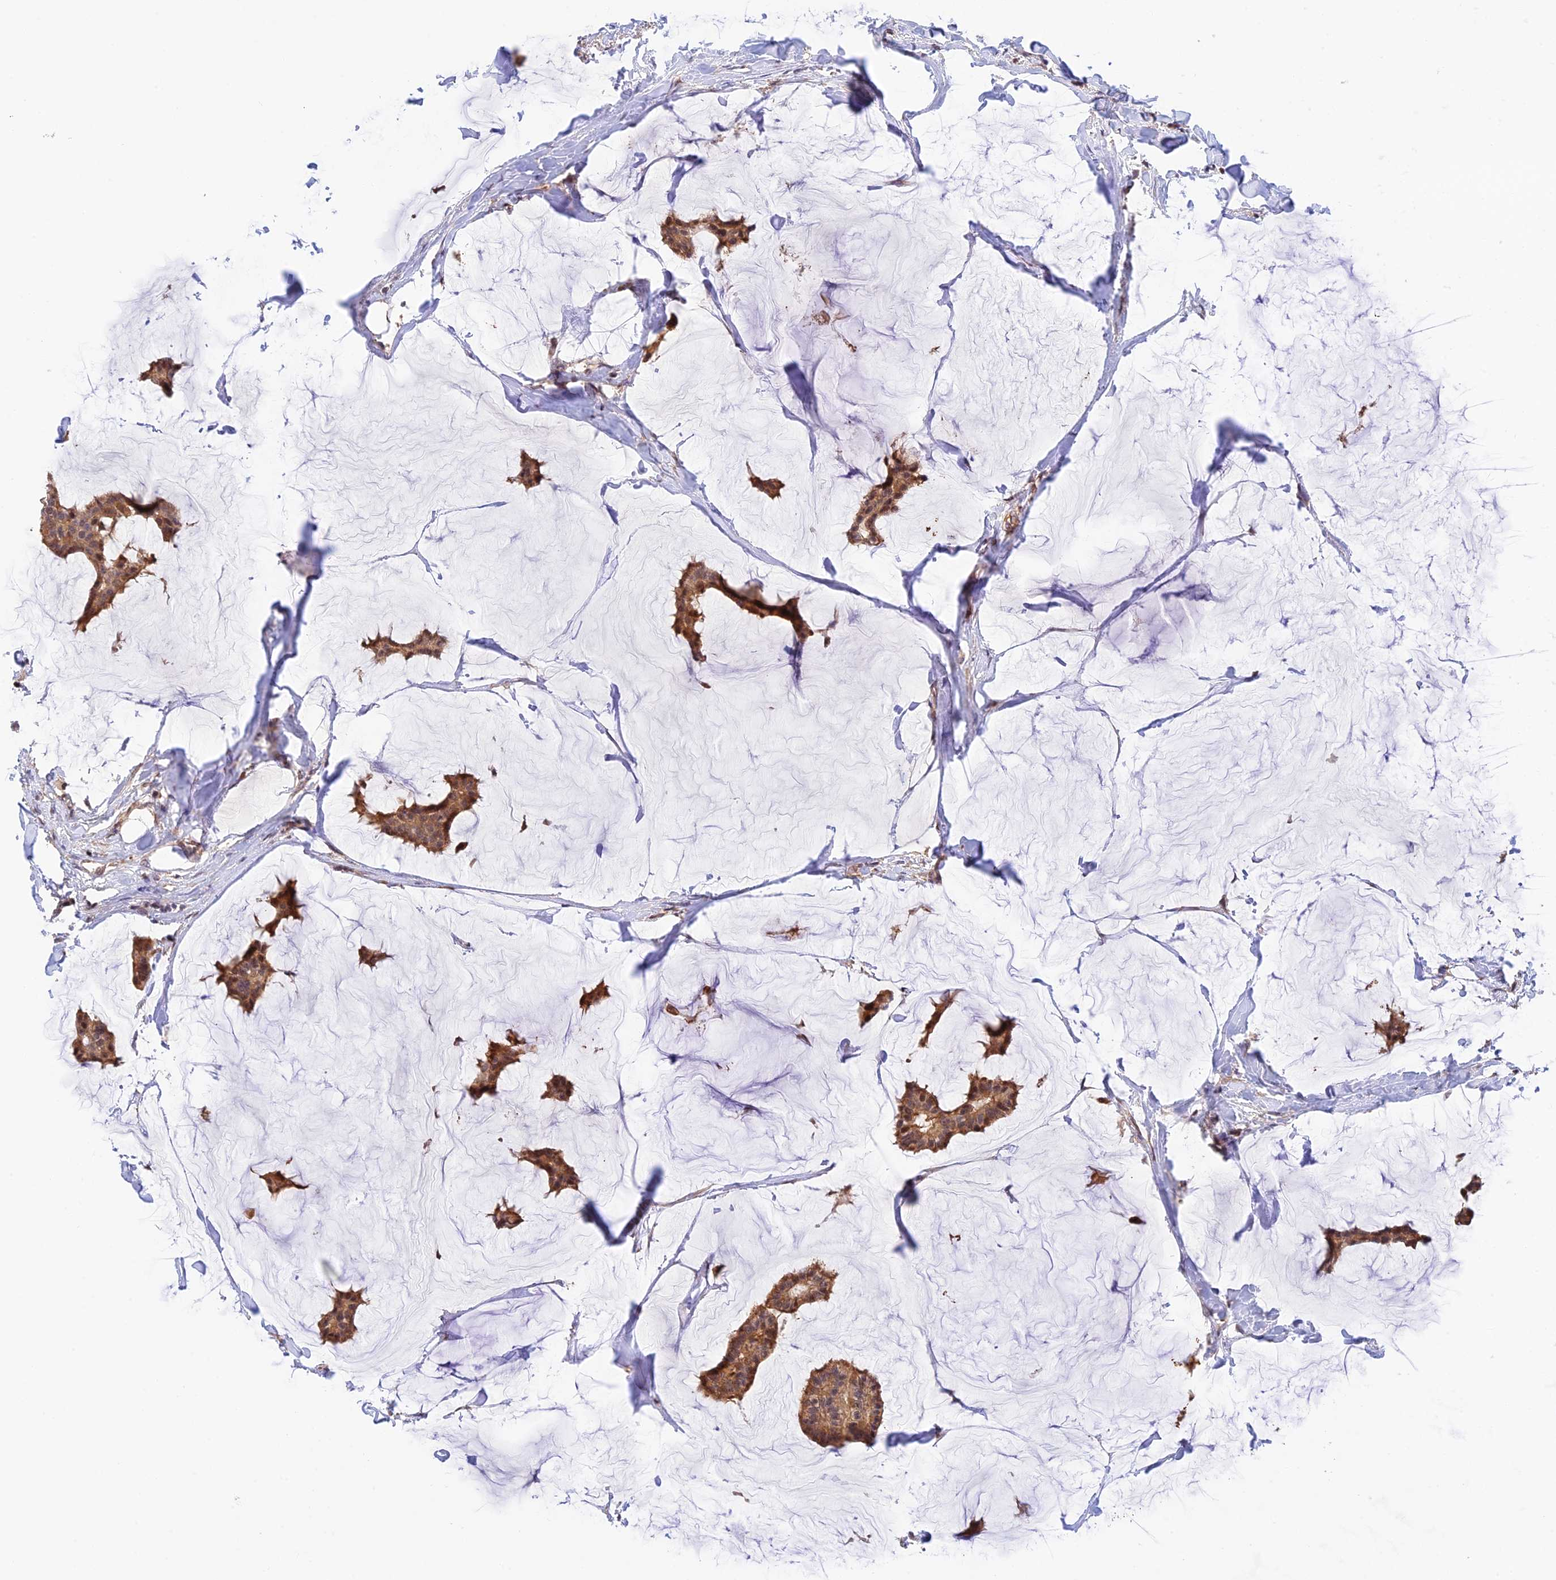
{"staining": {"intensity": "moderate", "quantity": ">75%", "location": "cytoplasmic/membranous,nuclear"}, "tissue": "breast cancer", "cell_type": "Tumor cells", "image_type": "cancer", "snomed": [{"axis": "morphology", "description": "Duct carcinoma"}, {"axis": "topography", "description": "Breast"}], "caption": "A high-resolution image shows immunohistochemistry (IHC) staining of breast infiltrating ductal carcinoma, which exhibits moderate cytoplasmic/membranous and nuclear staining in about >75% of tumor cells.", "gene": "CWH43", "patient": {"sex": "female", "age": 93}}